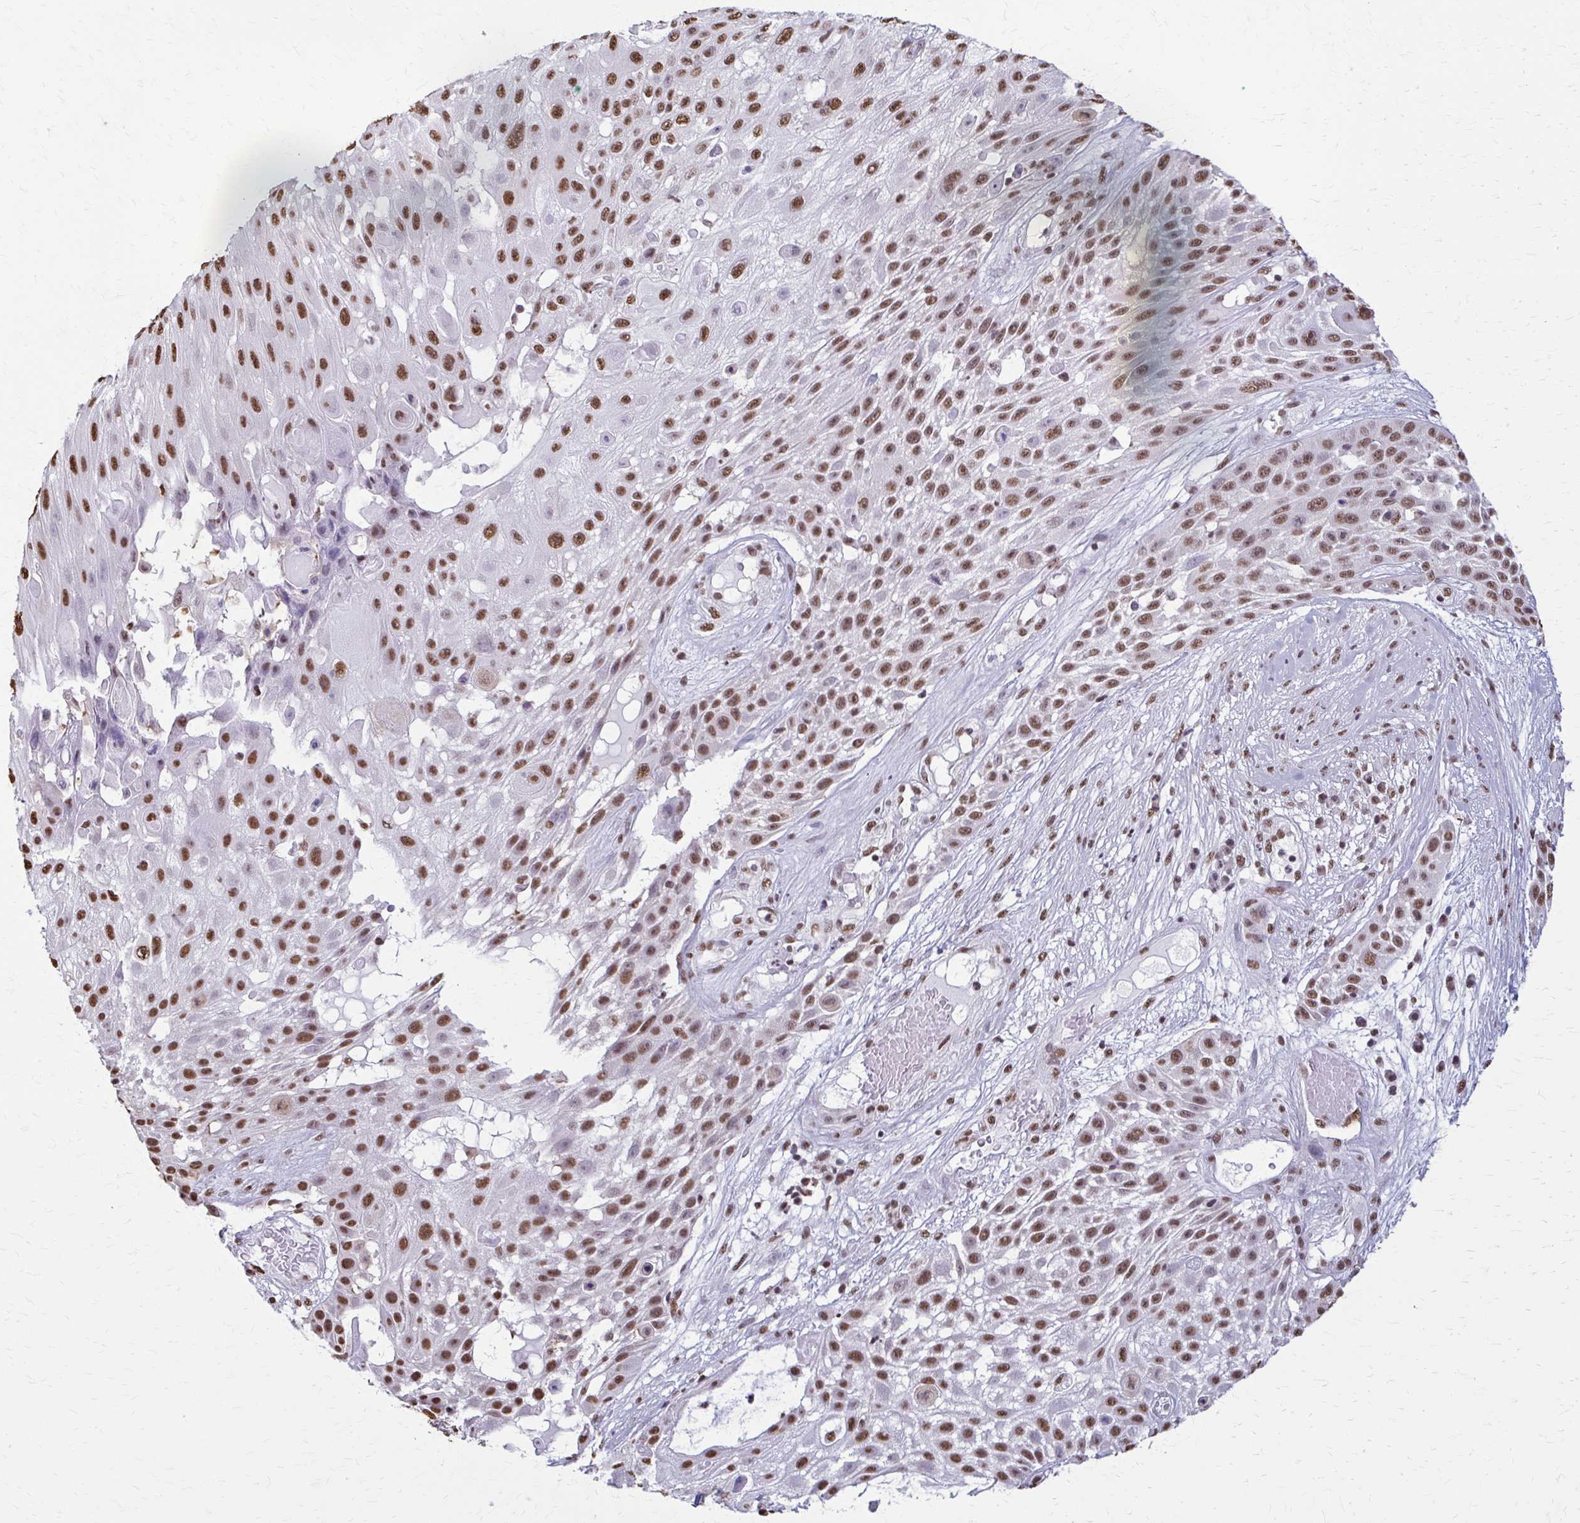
{"staining": {"intensity": "moderate", "quantity": ">75%", "location": "nuclear"}, "tissue": "skin cancer", "cell_type": "Tumor cells", "image_type": "cancer", "snomed": [{"axis": "morphology", "description": "Squamous cell carcinoma, NOS"}, {"axis": "topography", "description": "Skin"}], "caption": "Tumor cells reveal moderate nuclear positivity in approximately >75% of cells in skin squamous cell carcinoma.", "gene": "SNRPA", "patient": {"sex": "female", "age": 86}}